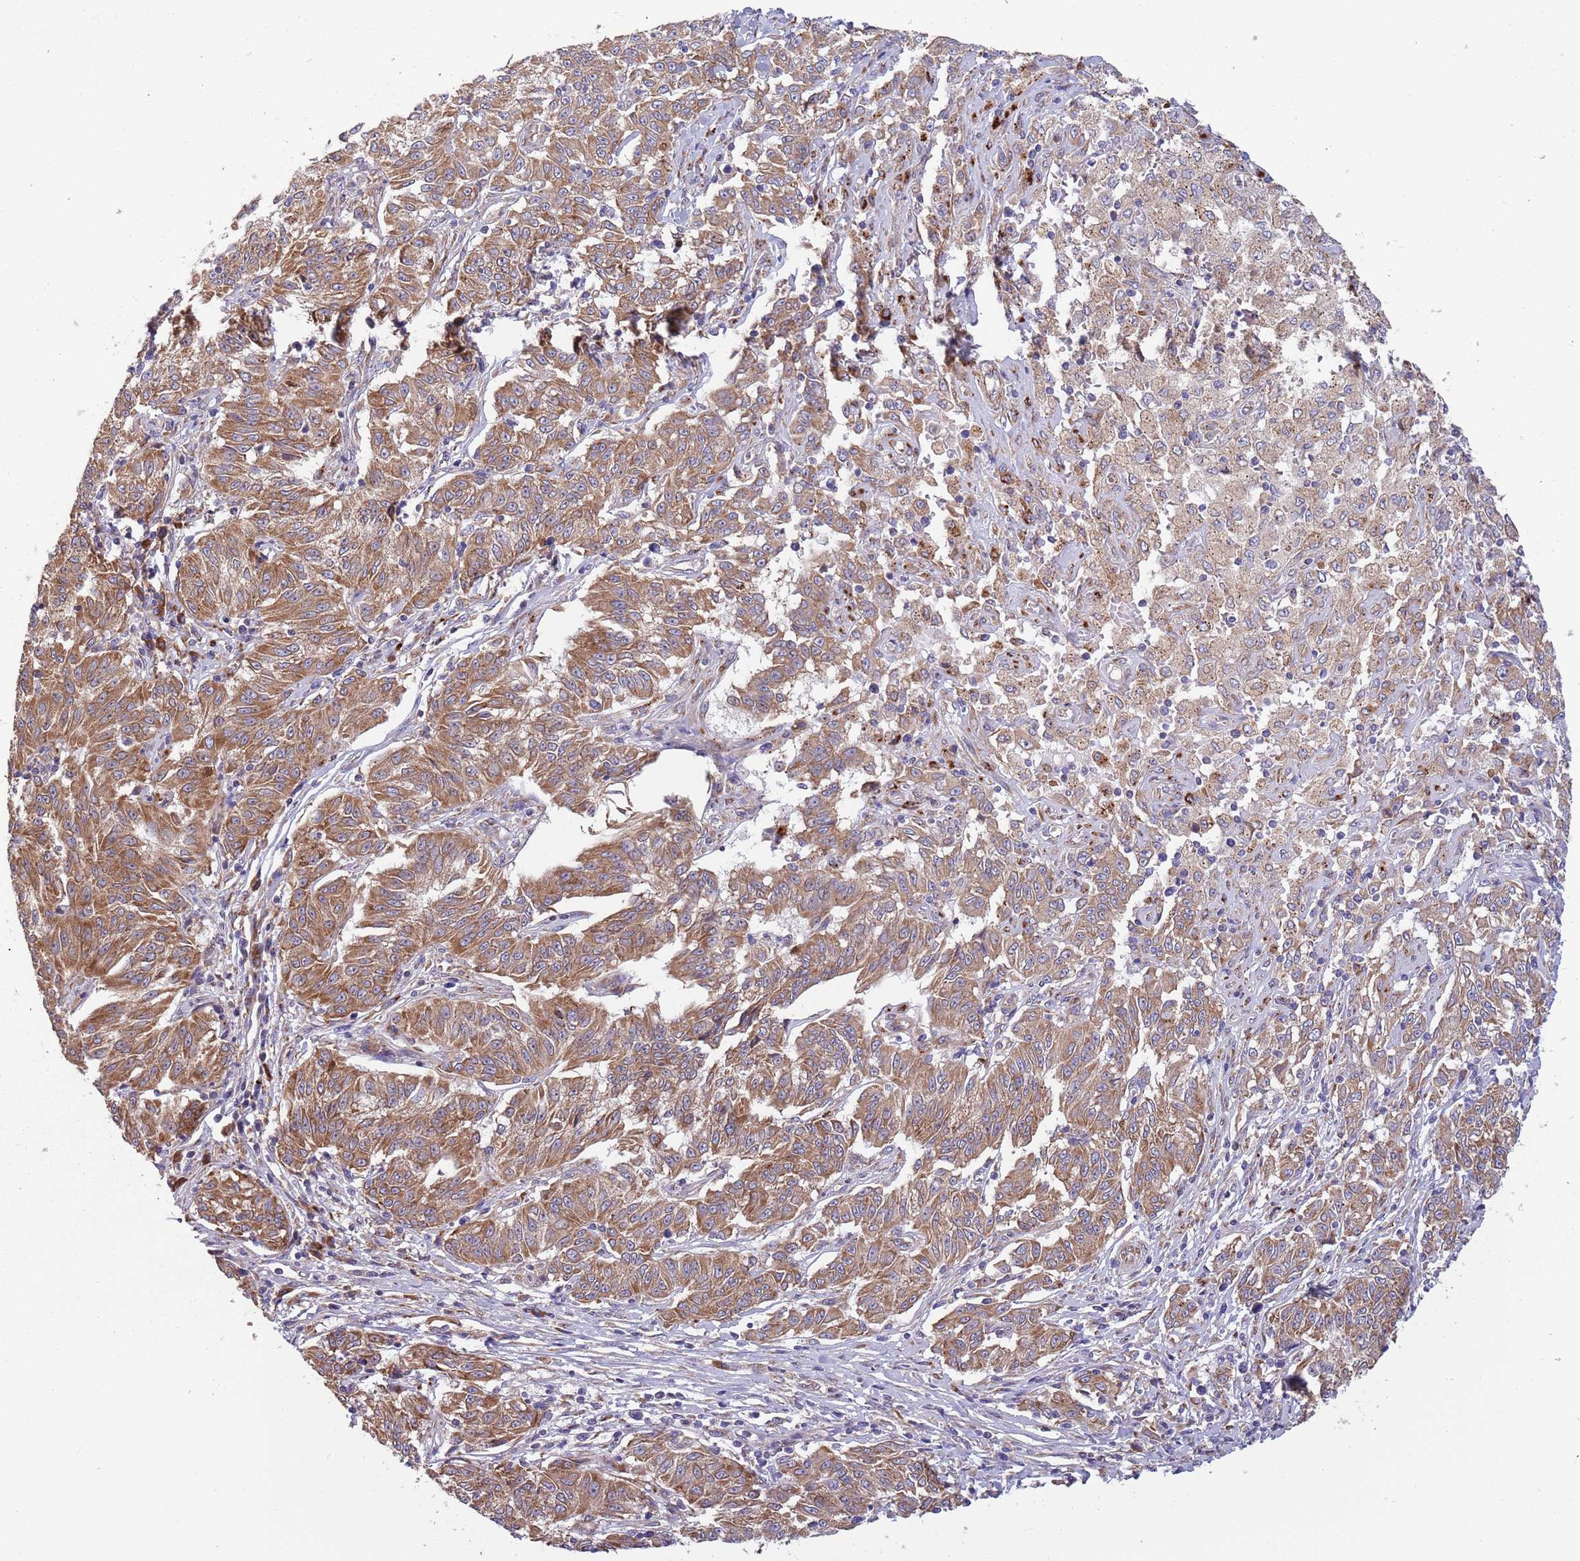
{"staining": {"intensity": "moderate", "quantity": ">75%", "location": "cytoplasmic/membranous"}, "tissue": "melanoma", "cell_type": "Tumor cells", "image_type": "cancer", "snomed": [{"axis": "morphology", "description": "Malignant melanoma, NOS"}, {"axis": "topography", "description": "Skin"}], "caption": "The immunohistochemical stain shows moderate cytoplasmic/membranous staining in tumor cells of melanoma tissue. The protein of interest is stained brown, and the nuclei are stained in blue (DAB (3,3'-diaminobenzidine) IHC with brightfield microscopy, high magnification).", "gene": "ARMCX6", "patient": {"sex": "female", "age": 72}}